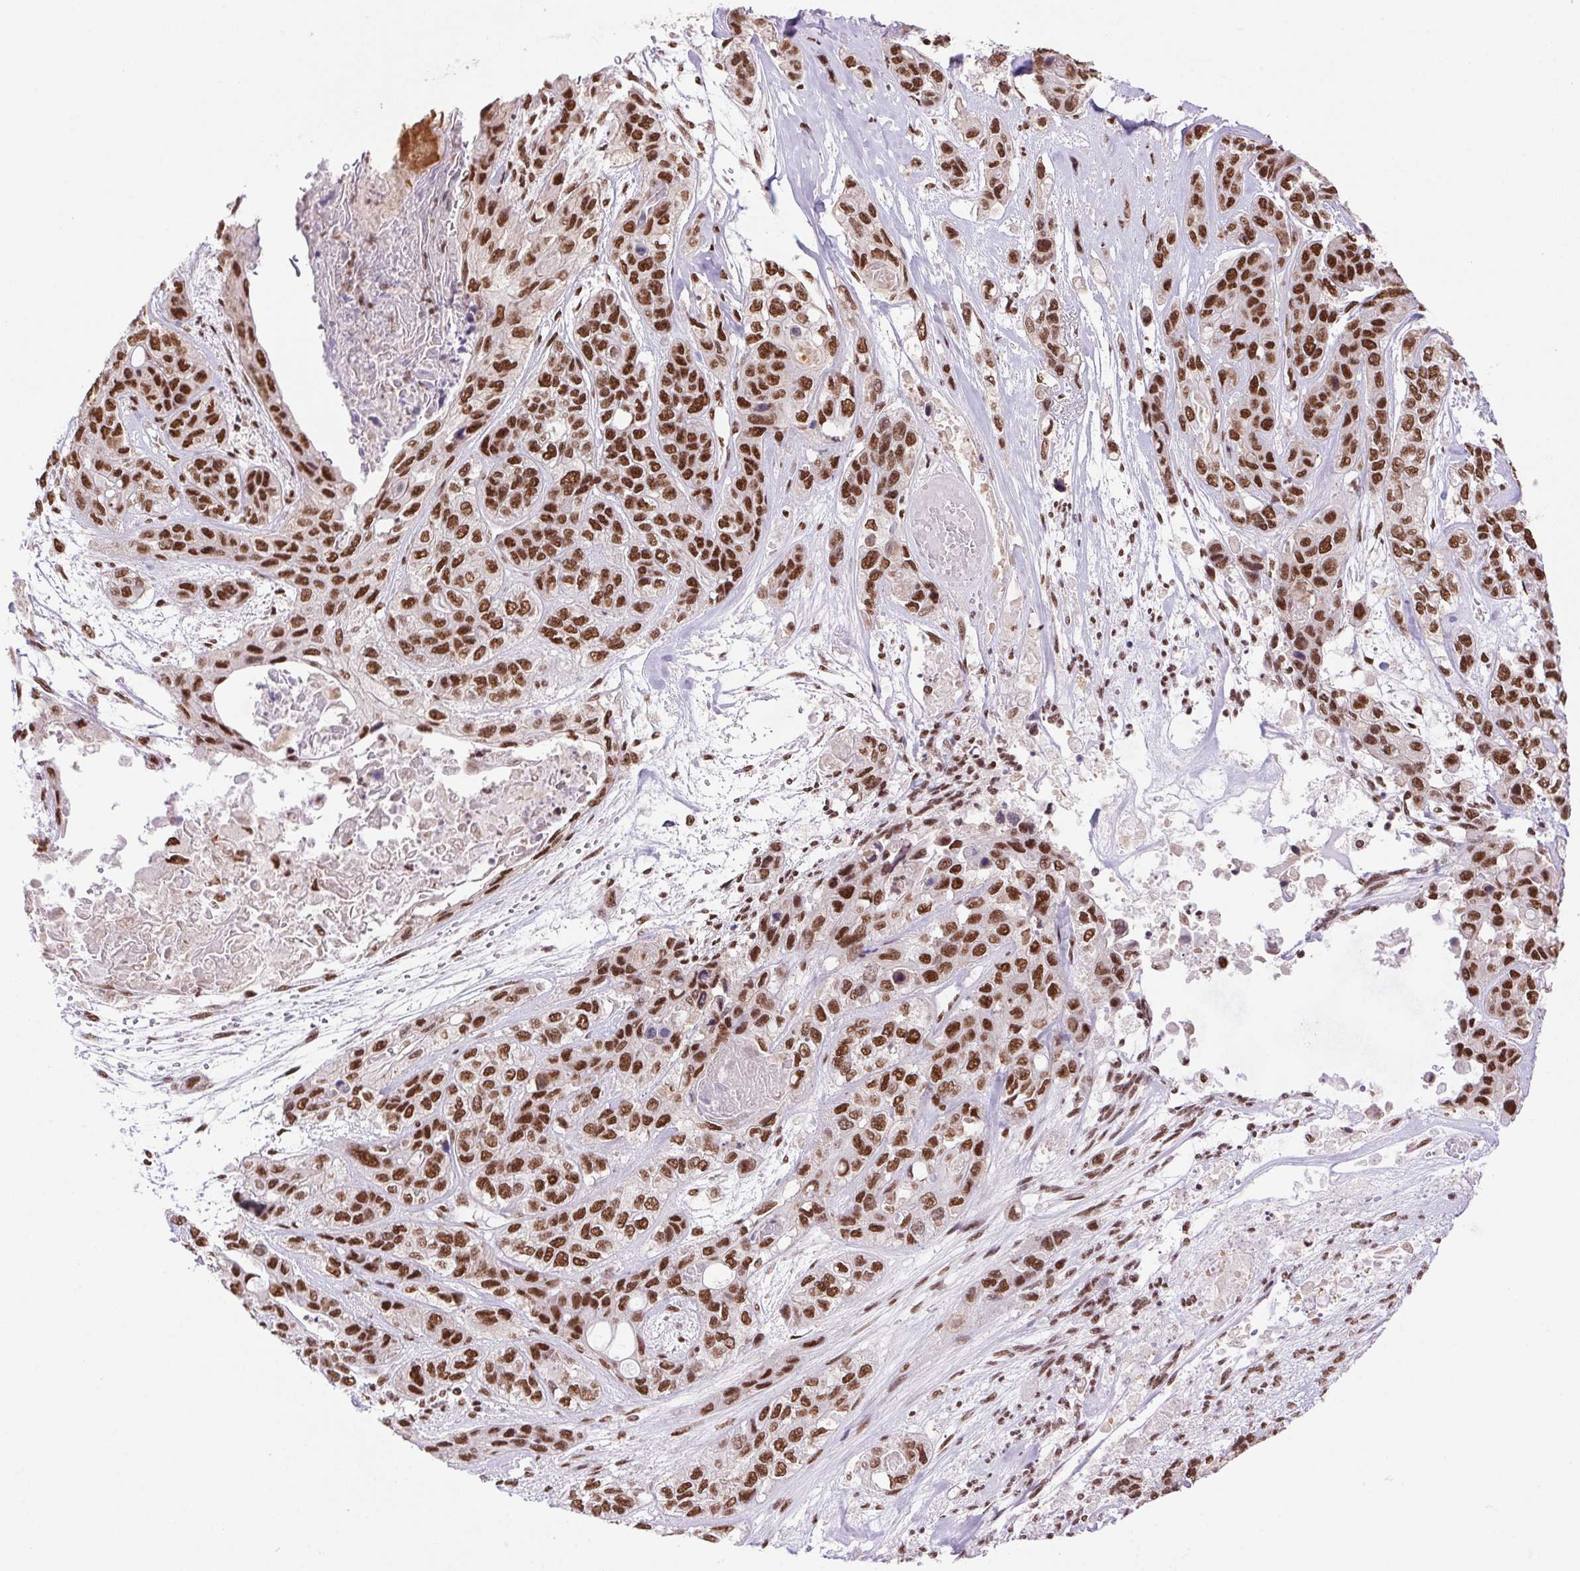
{"staining": {"intensity": "strong", "quantity": ">75%", "location": "nuclear"}, "tissue": "lung cancer", "cell_type": "Tumor cells", "image_type": "cancer", "snomed": [{"axis": "morphology", "description": "Squamous cell carcinoma, NOS"}, {"axis": "topography", "description": "Lung"}], "caption": "This image shows lung cancer (squamous cell carcinoma) stained with immunohistochemistry to label a protein in brown. The nuclear of tumor cells show strong positivity for the protein. Nuclei are counter-stained blue.", "gene": "ZNF207", "patient": {"sex": "female", "age": 70}}